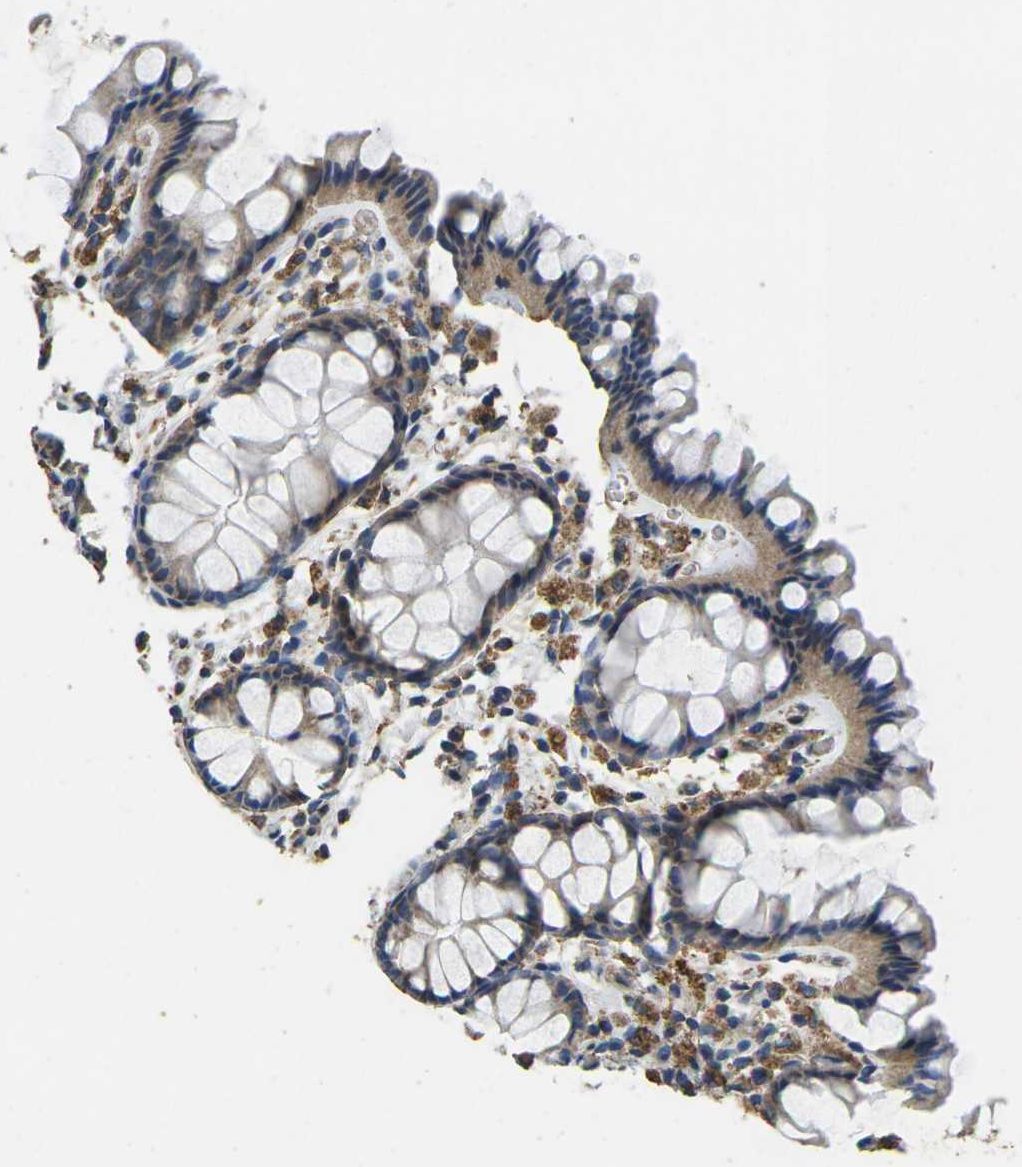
{"staining": {"intensity": "moderate", "quantity": ">75%", "location": "cytoplasmic/membranous"}, "tissue": "colon", "cell_type": "Endothelial cells", "image_type": "normal", "snomed": [{"axis": "morphology", "description": "Normal tissue, NOS"}, {"axis": "topography", "description": "Colon"}], "caption": "Endothelial cells display medium levels of moderate cytoplasmic/membranous expression in approximately >75% of cells in unremarkable colon. (Brightfield microscopy of DAB IHC at high magnification).", "gene": "MAPK11", "patient": {"sex": "female", "age": 55}}